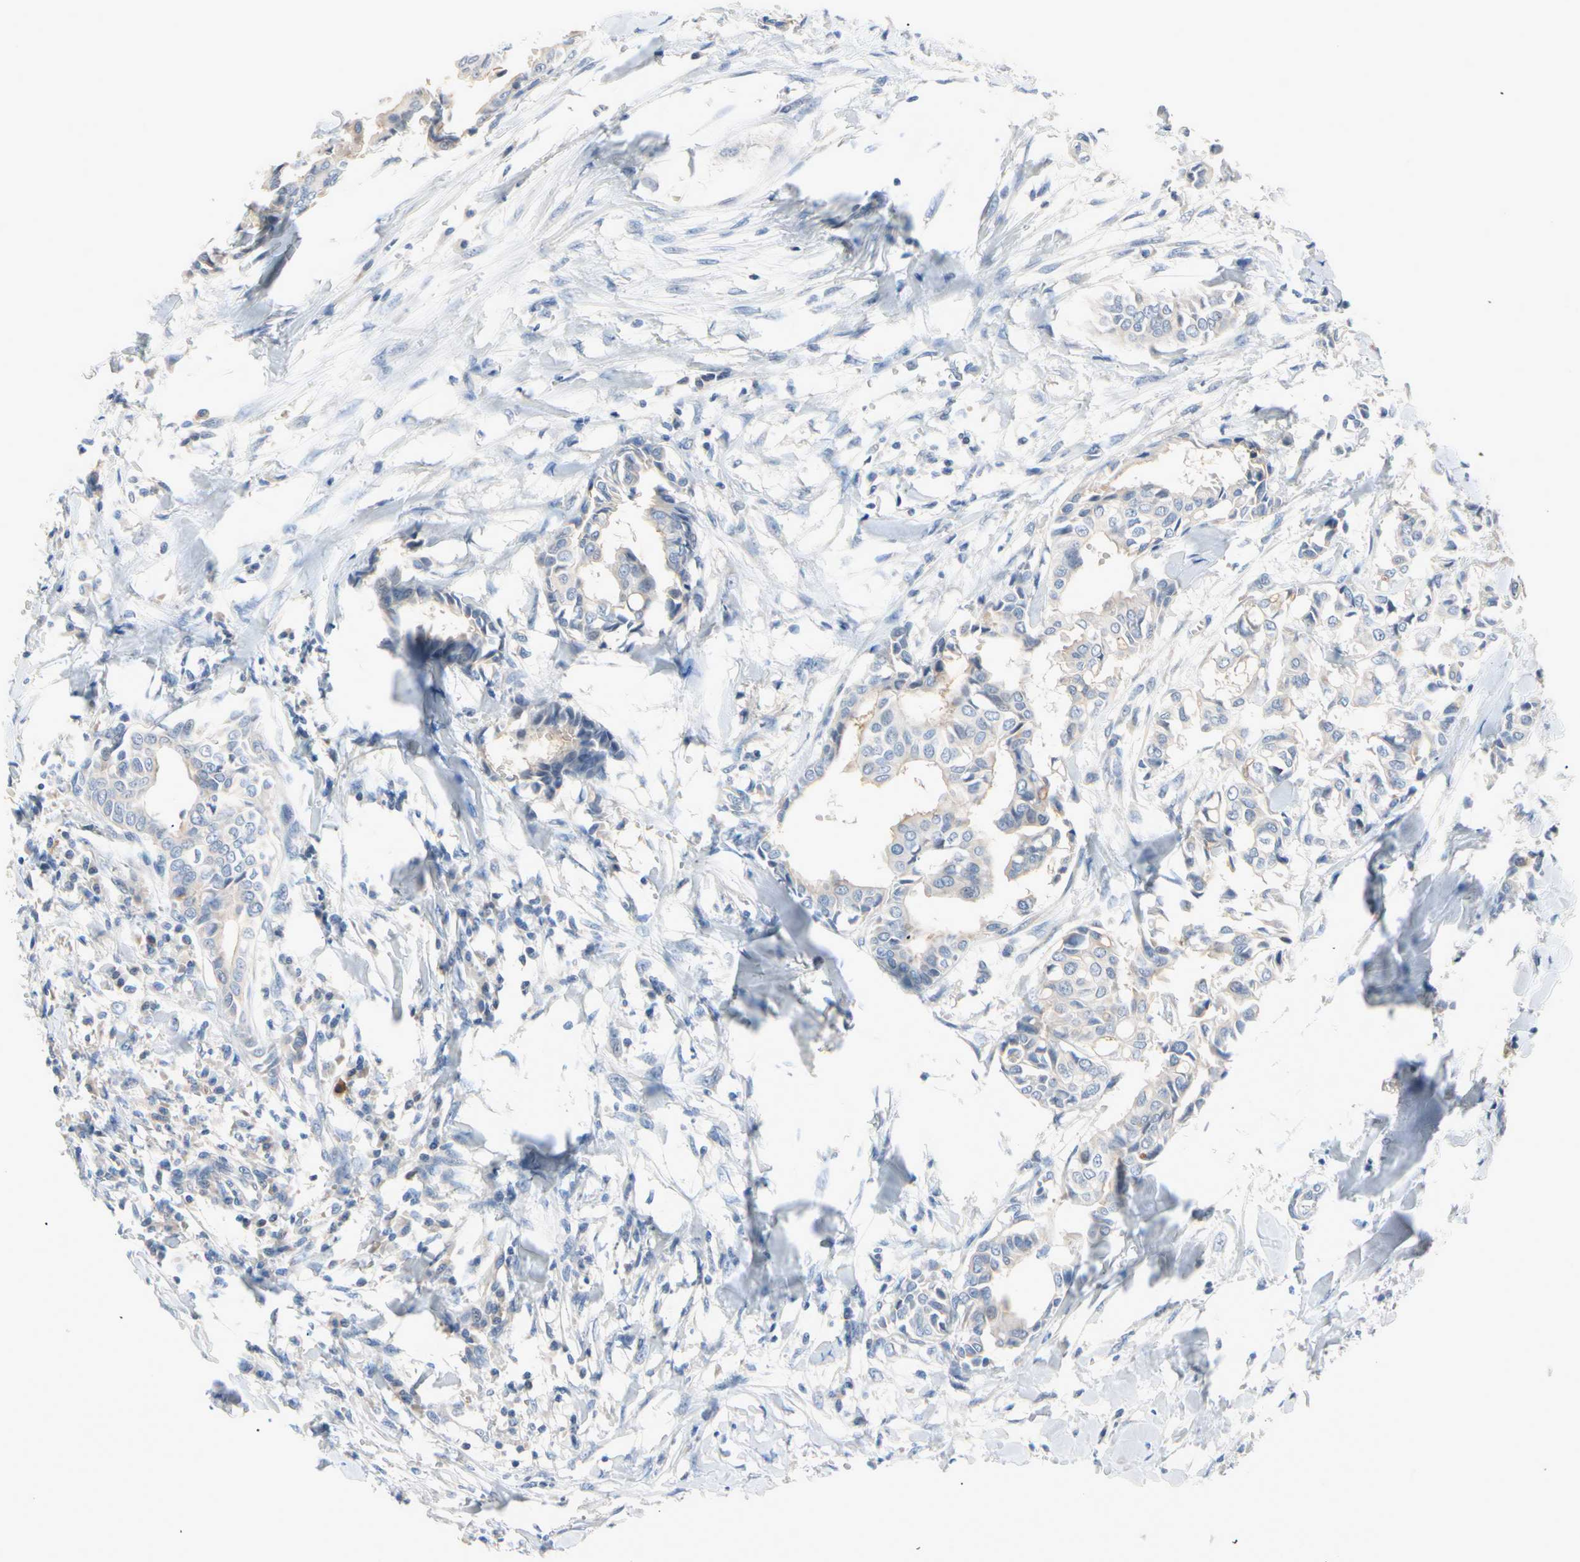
{"staining": {"intensity": "weak", "quantity": "<25%", "location": "cytoplasmic/membranous"}, "tissue": "head and neck cancer", "cell_type": "Tumor cells", "image_type": "cancer", "snomed": [{"axis": "morphology", "description": "Adenocarcinoma, NOS"}, {"axis": "topography", "description": "Salivary gland"}, {"axis": "topography", "description": "Head-Neck"}], "caption": "A histopathology image of human head and neck cancer is negative for staining in tumor cells.", "gene": "MARK1", "patient": {"sex": "female", "age": 59}}